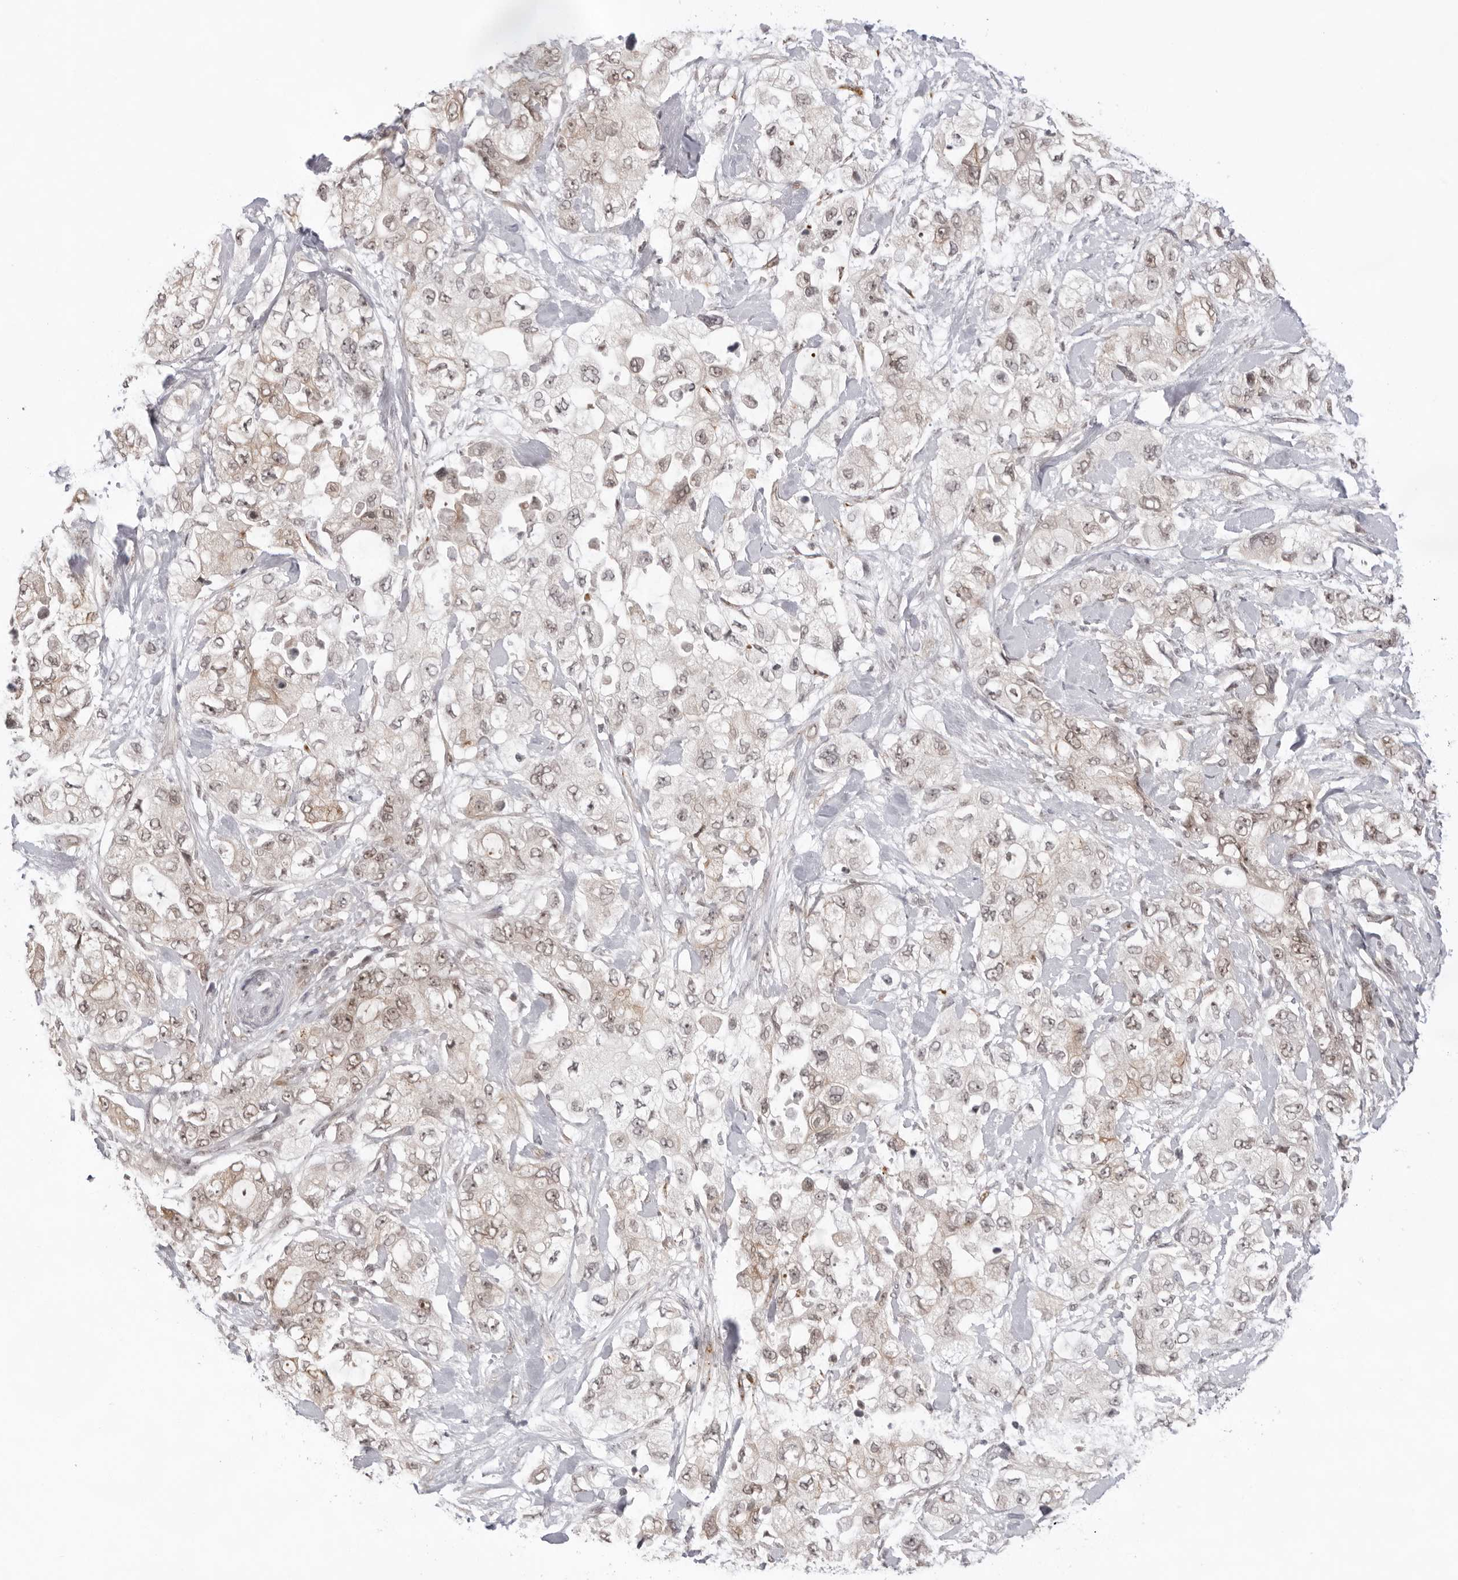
{"staining": {"intensity": "weak", "quantity": "25%-75%", "location": "cytoplasmic/membranous,nuclear"}, "tissue": "pancreatic cancer", "cell_type": "Tumor cells", "image_type": "cancer", "snomed": [{"axis": "morphology", "description": "Adenocarcinoma, NOS"}, {"axis": "topography", "description": "Pancreas"}], "caption": "Protein analysis of pancreatic adenocarcinoma tissue shows weak cytoplasmic/membranous and nuclear positivity in approximately 25%-75% of tumor cells.", "gene": "EXOSC10", "patient": {"sex": "female", "age": 73}}